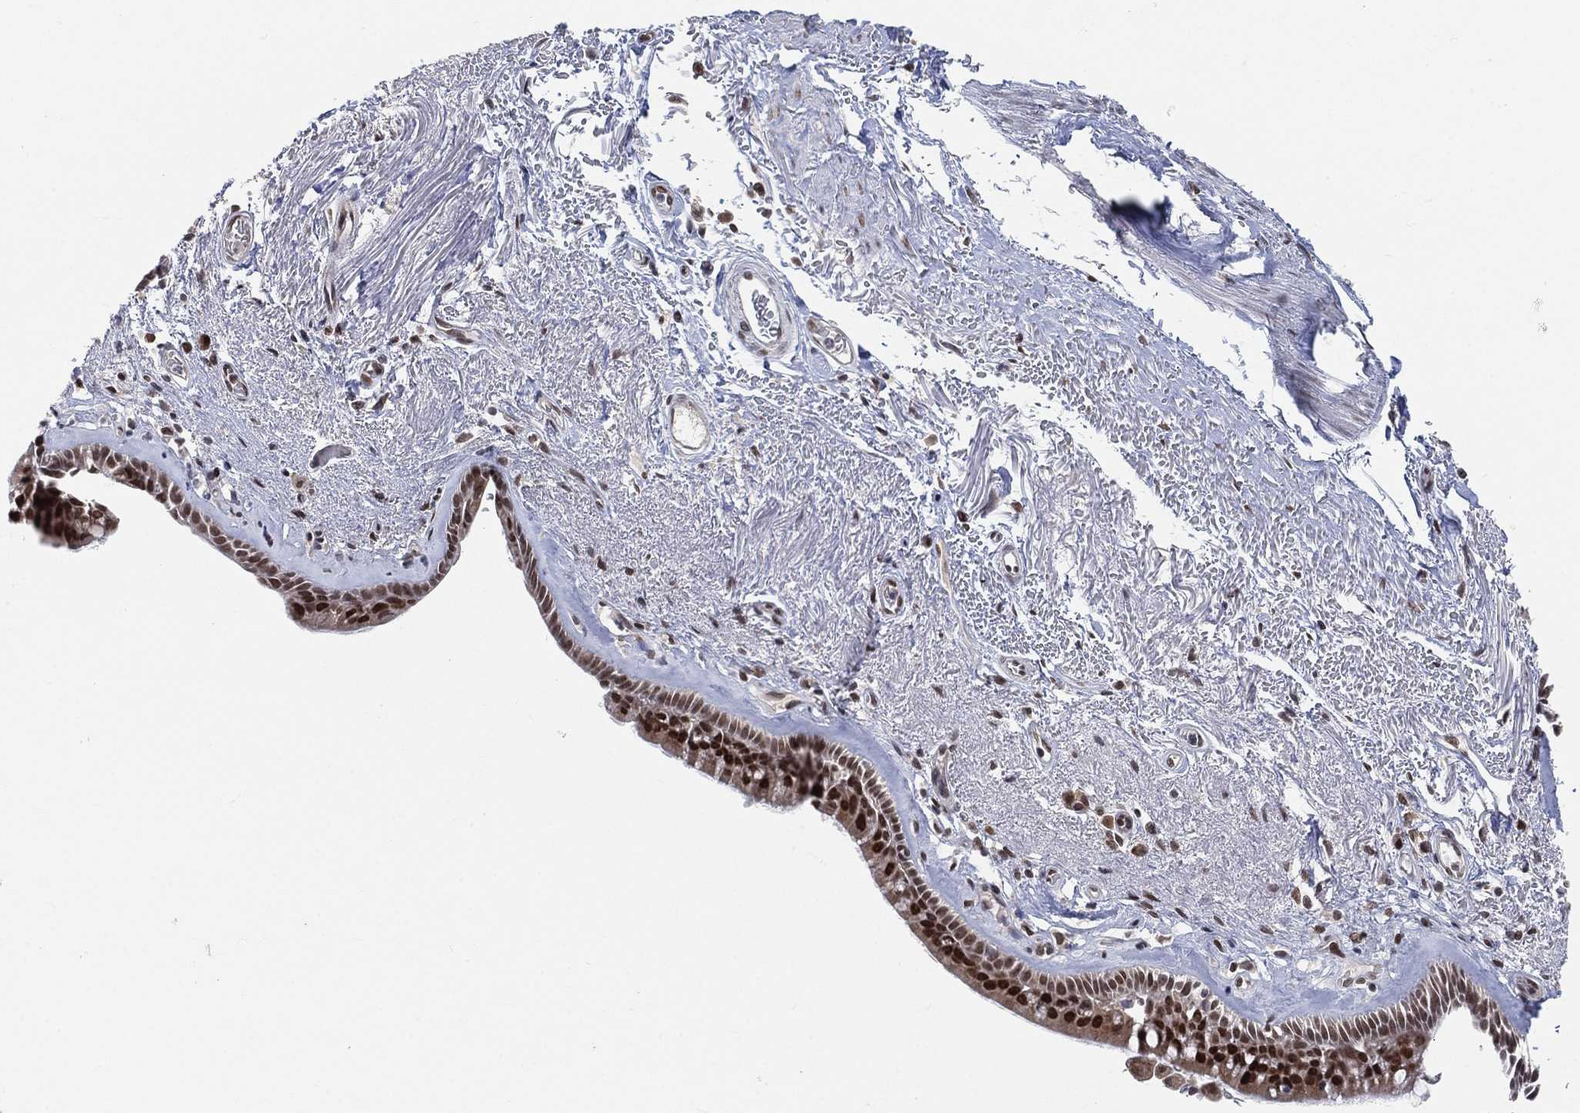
{"staining": {"intensity": "strong", "quantity": ">75%", "location": "nuclear"}, "tissue": "bronchus", "cell_type": "Respiratory epithelial cells", "image_type": "normal", "snomed": [{"axis": "morphology", "description": "Normal tissue, NOS"}, {"axis": "topography", "description": "Bronchus"}], "caption": "Bronchus stained with DAB (3,3'-diaminobenzidine) IHC shows high levels of strong nuclear positivity in about >75% of respiratory epithelial cells. The protein of interest is stained brown, and the nuclei are stained in blue (DAB (3,3'-diaminobenzidine) IHC with brightfield microscopy, high magnification).", "gene": "YLPM1", "patient": {"sex": "male", "age": 82}}